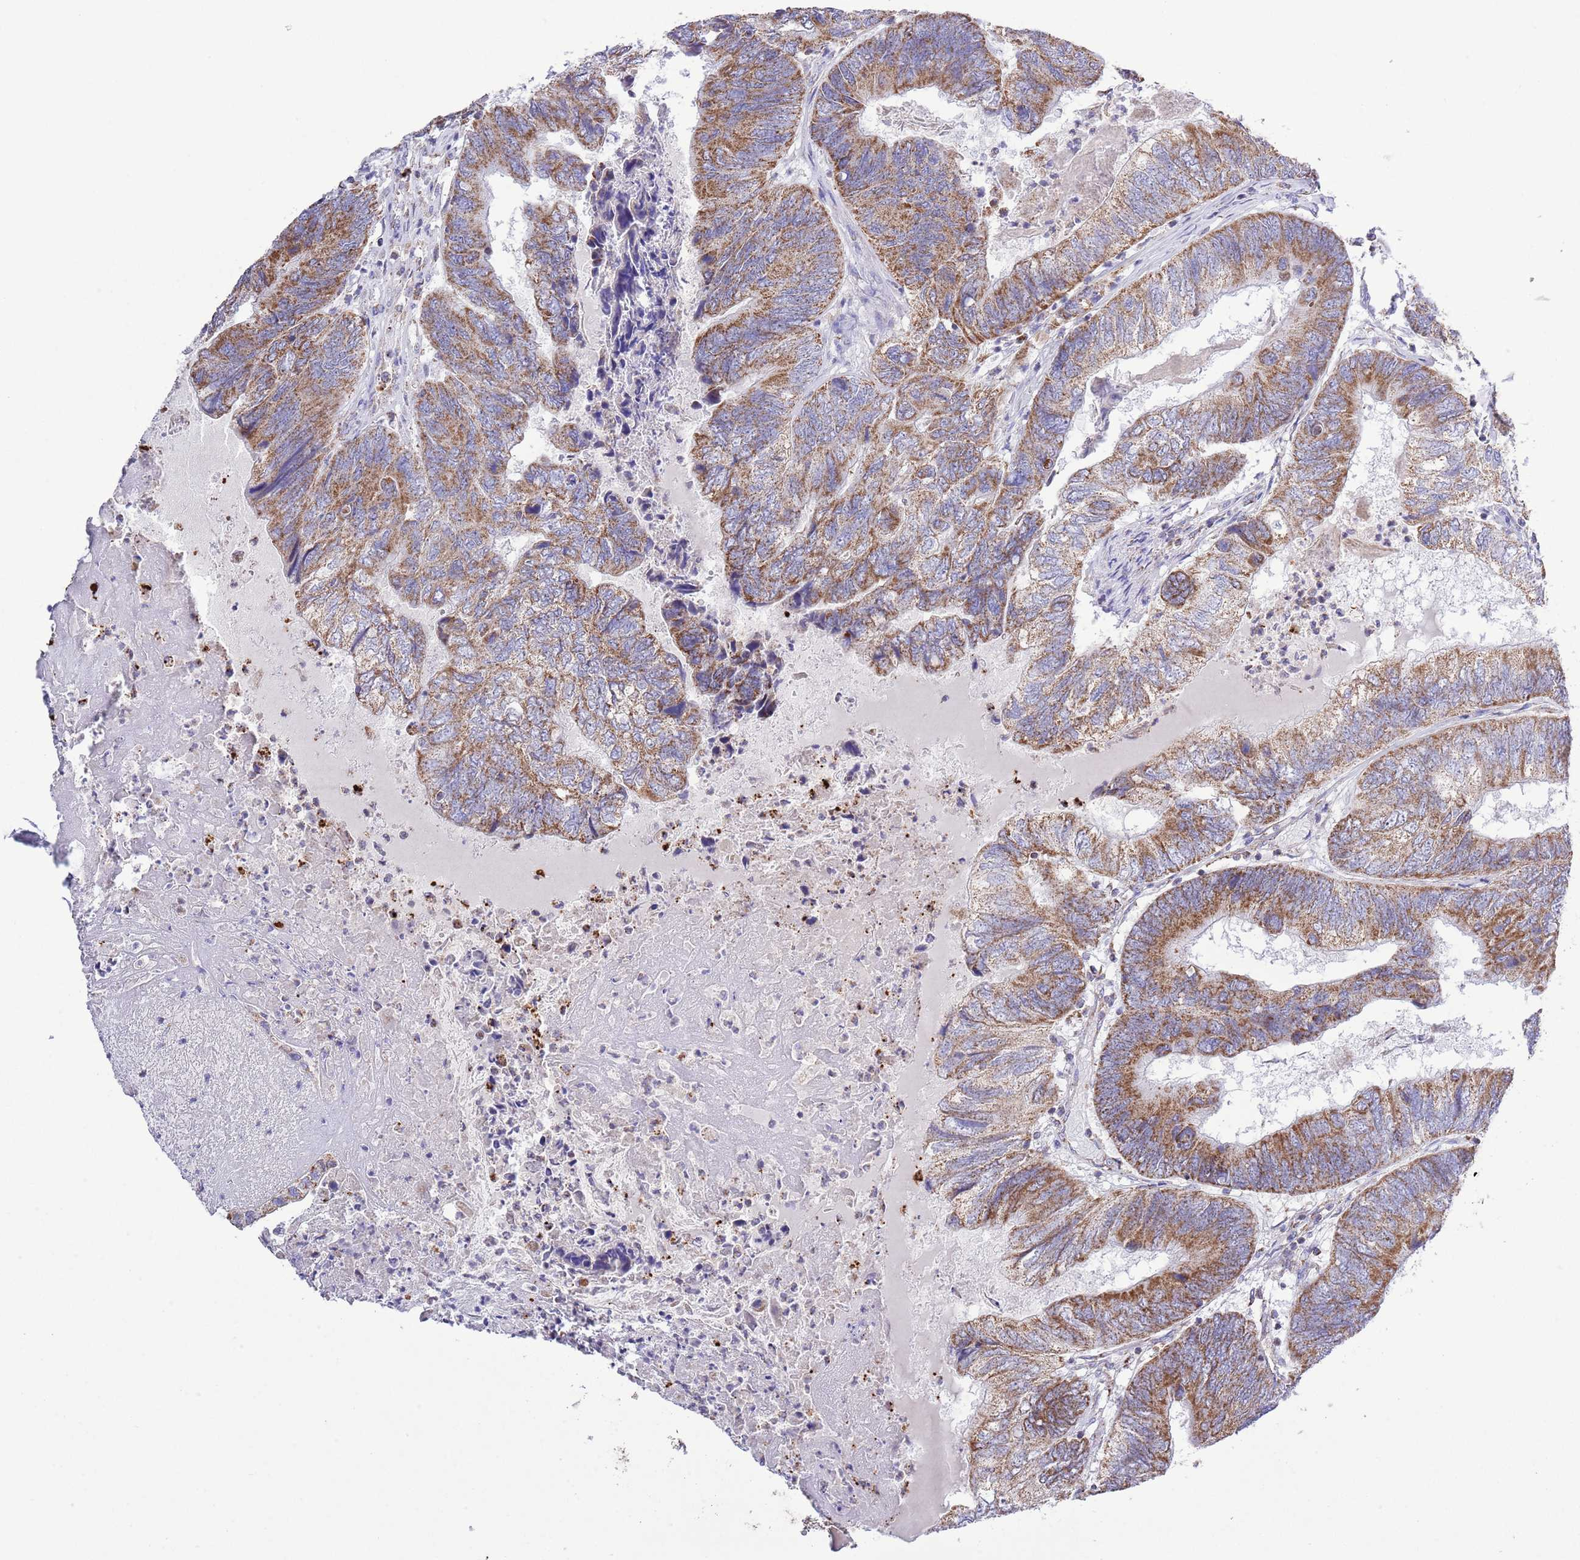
{"staining": {"intensity": "moderate", "quantity": ">75%", "location": "cytoplasmic/membranous"}, "tissue": "colorectal cancer", "cell_type": "Tumor cells", "image_type": "cancer", "snomed": [{"axis": "morphology", "description": "Adenocarcinoma, NOS"}, {"axis": "topography", "description": "Colon"}], "caption": "Tumor cells exhibit moderate cytoplasmic/membranous staining in about >75% of cells in adenocarcinoma (colorectal).", "gene": "TEKTIP1", "patient": {"sex": "female", "age": 67}}